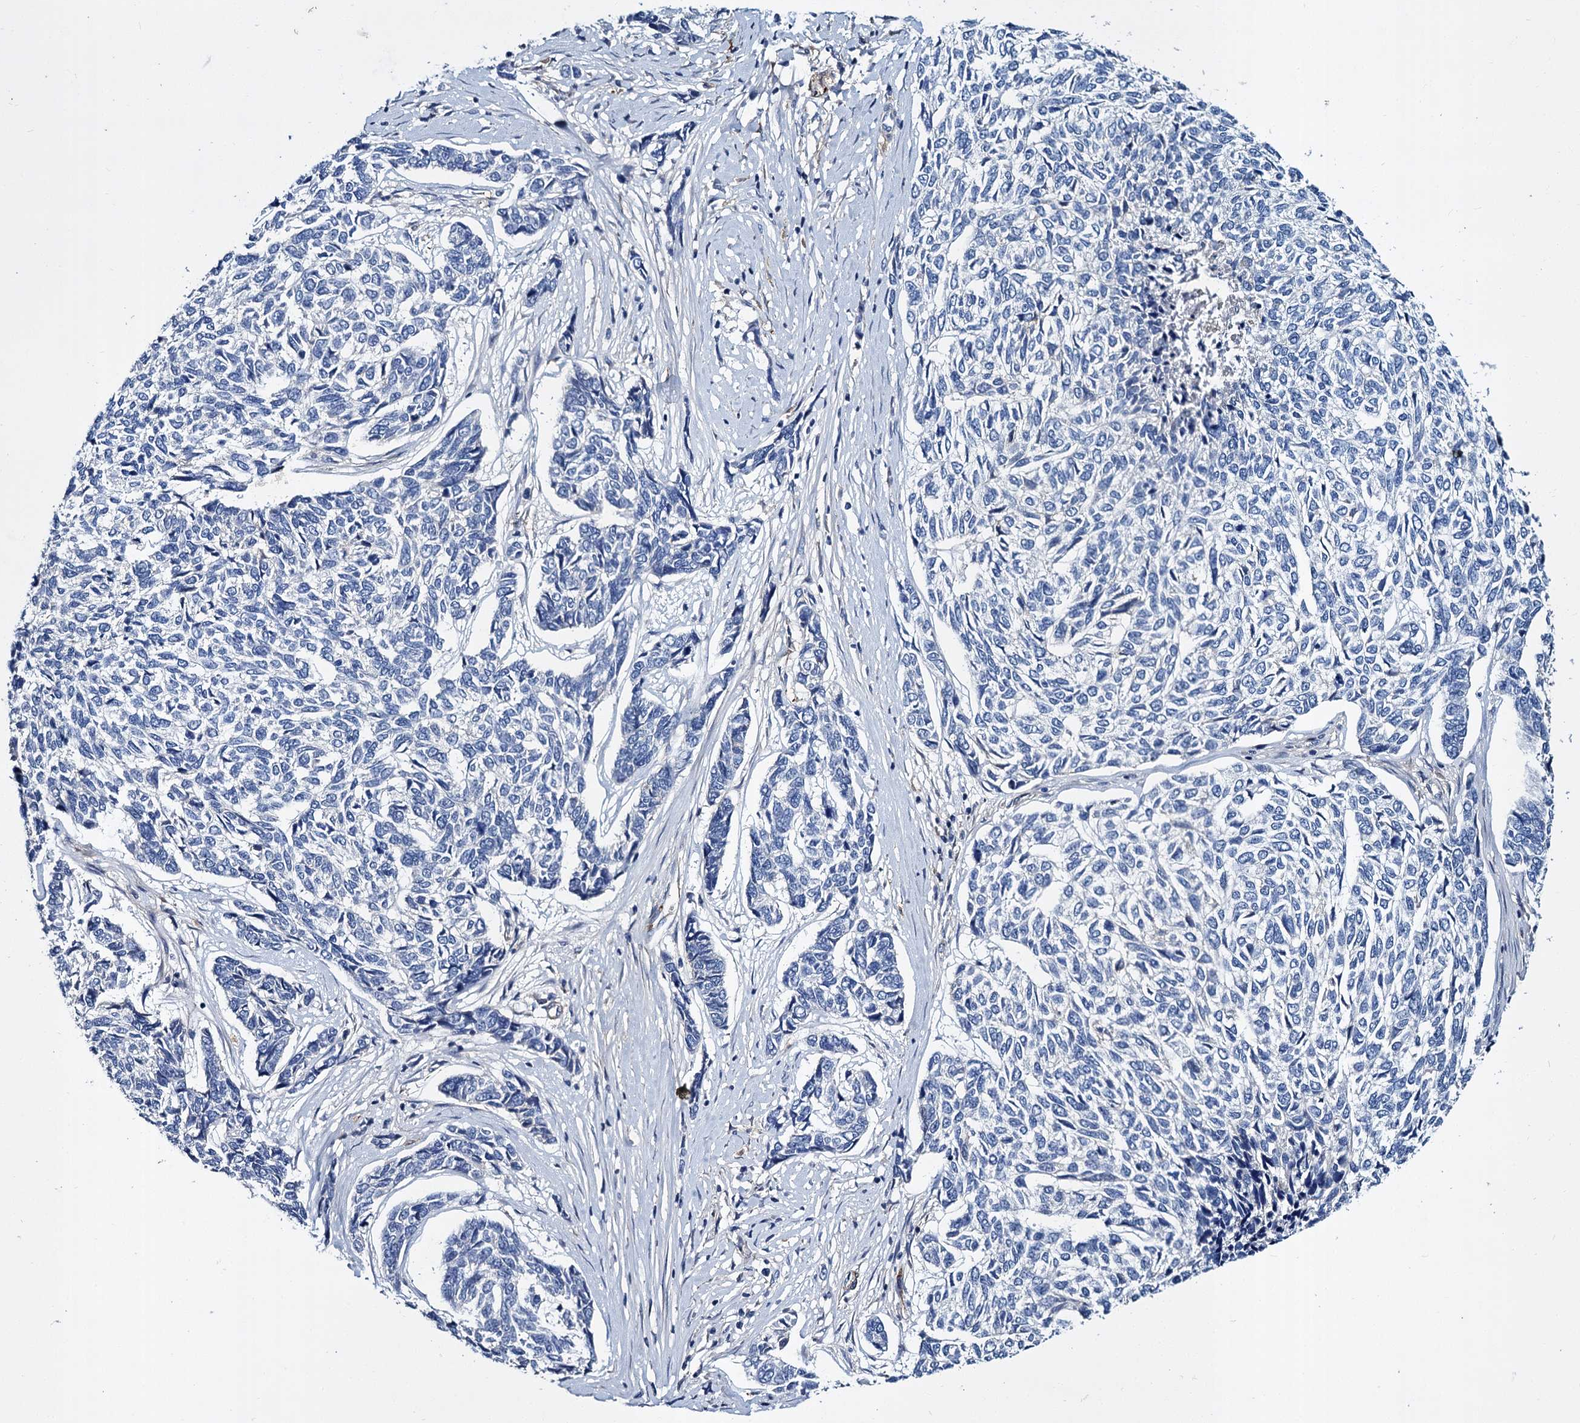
{"staining": {"intensity": "negative", "quantity": "none", "location": "none"}, "tissue": "skin cancer", "cell_type": "Tumor cells", "image_type": "cancer", "snomed": [{"axis": "morphology", "description": "Basal cell carcinoma"}, {"axis": "topography", "description": "Skin"}], "caption": "The histopathology image reveals no significant positivity in tumor cells of skin basal cell carcinoma.", "gene": "CACNA1C", "patient": {"sex": "female", "age": 65}}